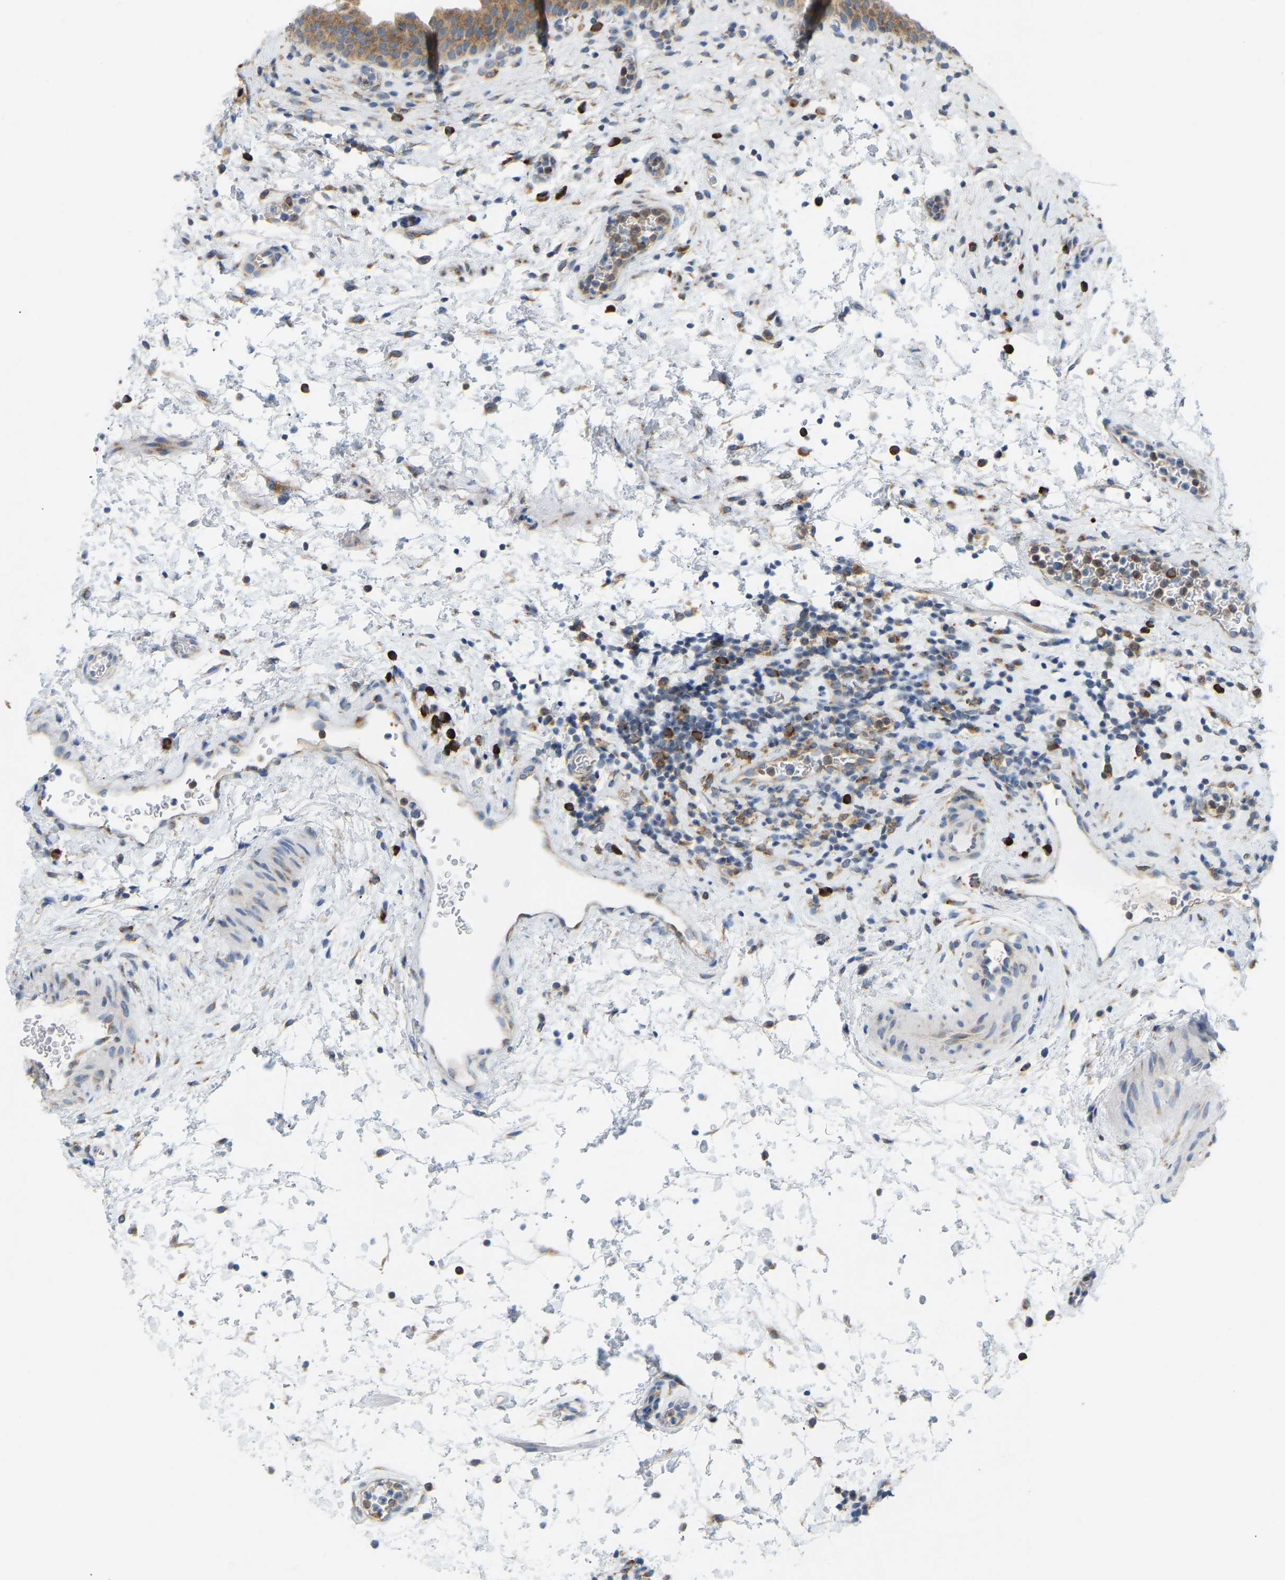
{"staining": {"intensity": "weak", "quantity": ">75%", "location": "cytoplasmic/membranous"}, "tissue": "urinary bladder", "cell_type": "Urothelial cells", "image_type": "normal", "snomed": [{"axis": "morphology", "description": "Normal tissue, NOS"}, {"axis": "topography", "description": "Urinary bladder"}], "caption": "Urothelial cells demonstrate low levels of weak cytoplasmic/membranous expression in approximately >75% of cells in normal human urinary bladder. The protein is stained brown, and the nuclei are stained in blue (DAB (3,3'-diaminobenzidine) IHC with brightfield microscopy, high magnification).", "gene": "SND1", "patient": {"sex": "male", "age": 37}}